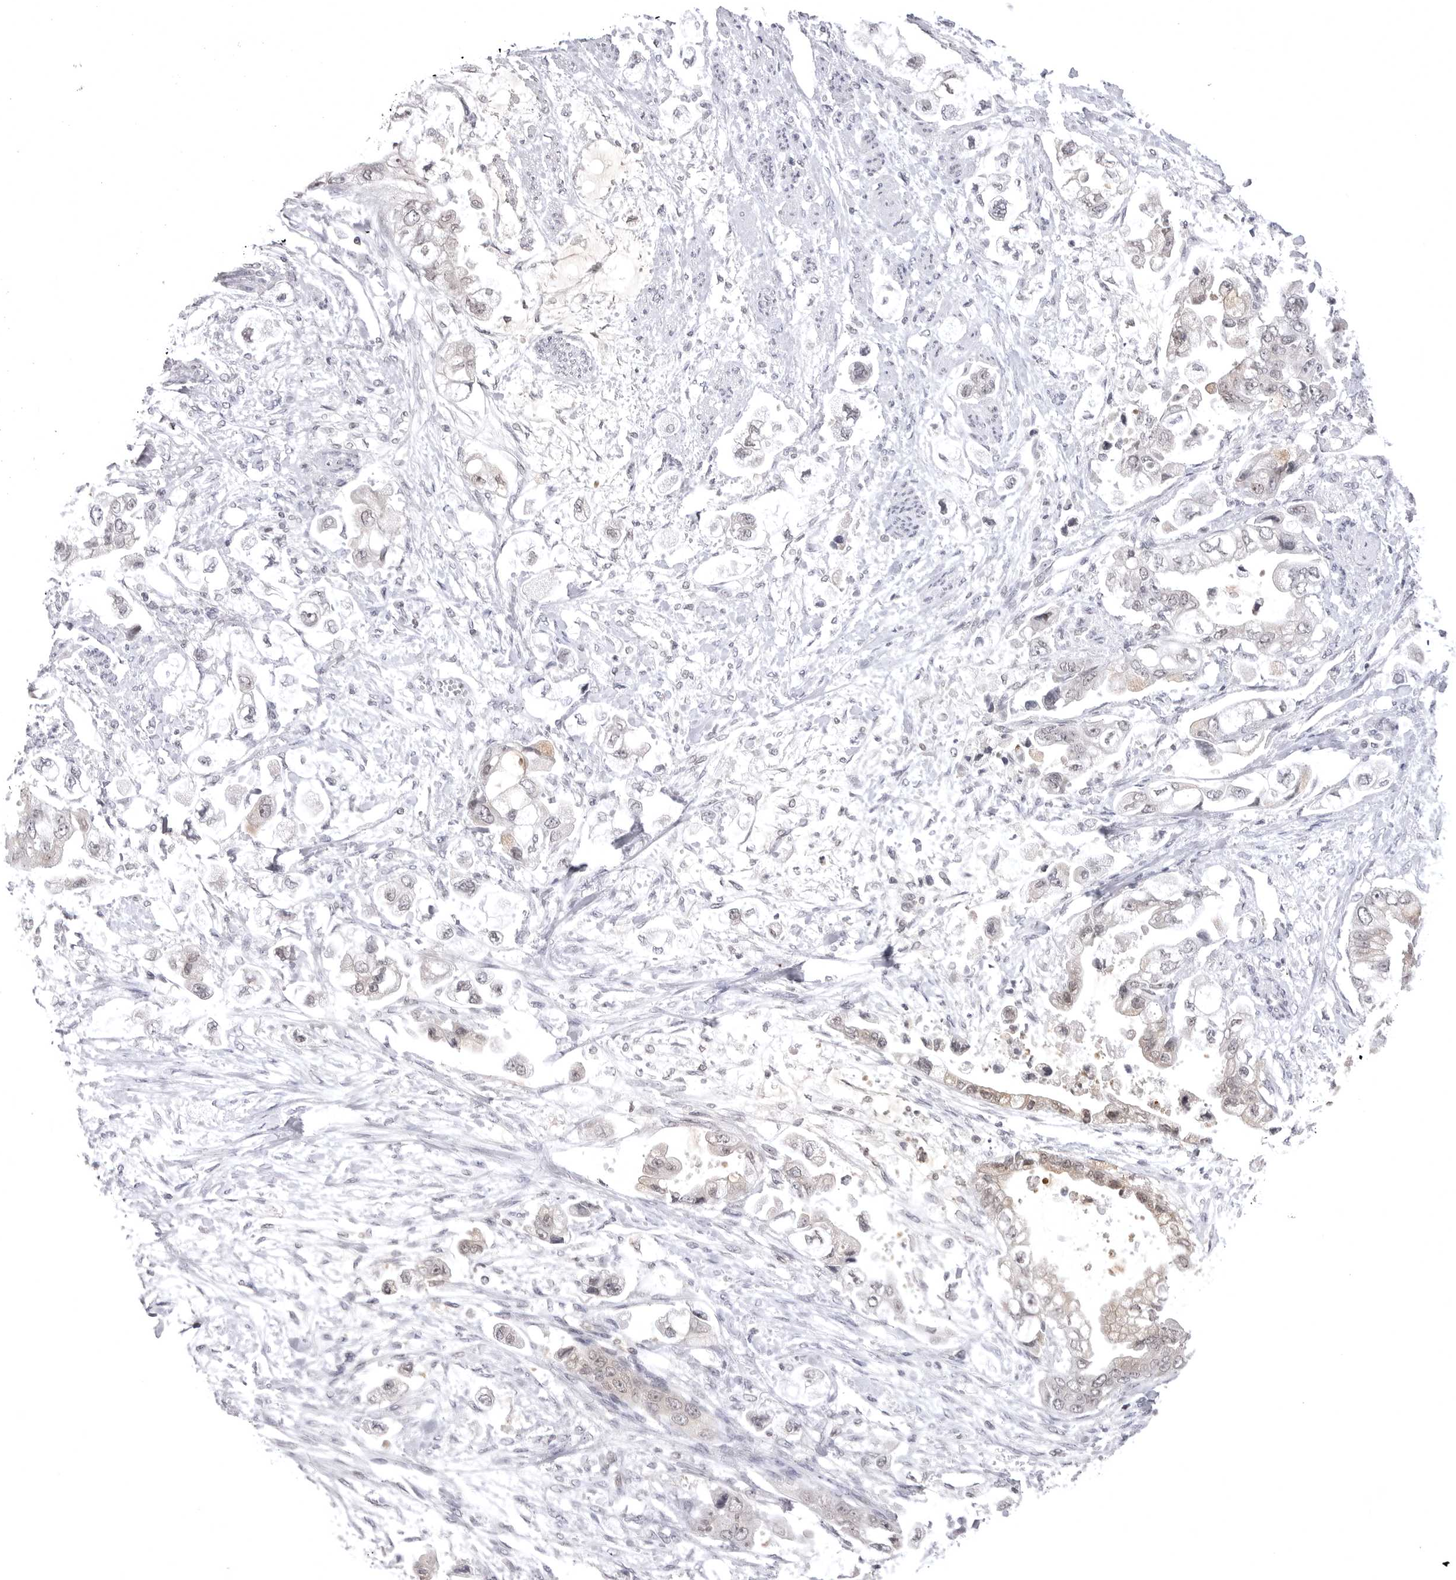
{"staining": {"intensity": "weak", "quantity": "<25%", "location": "nuclear"}, "tissue": "stomach cancer", "cell_type": "Tumor cells", "image_type": "cancer", "snomed": [{"axis": "morphology", "description": "Adenocarcinoma, NOS"}, {"axis": "topography", "description": "Stomach"}], "caption": "This is an IHC photomicrograph of human stomach cancer (adenocarcinoma). There is no expression in tumor cells.", "gene": "PTK2B", "patient": {"sex": "male", "age": 62}}